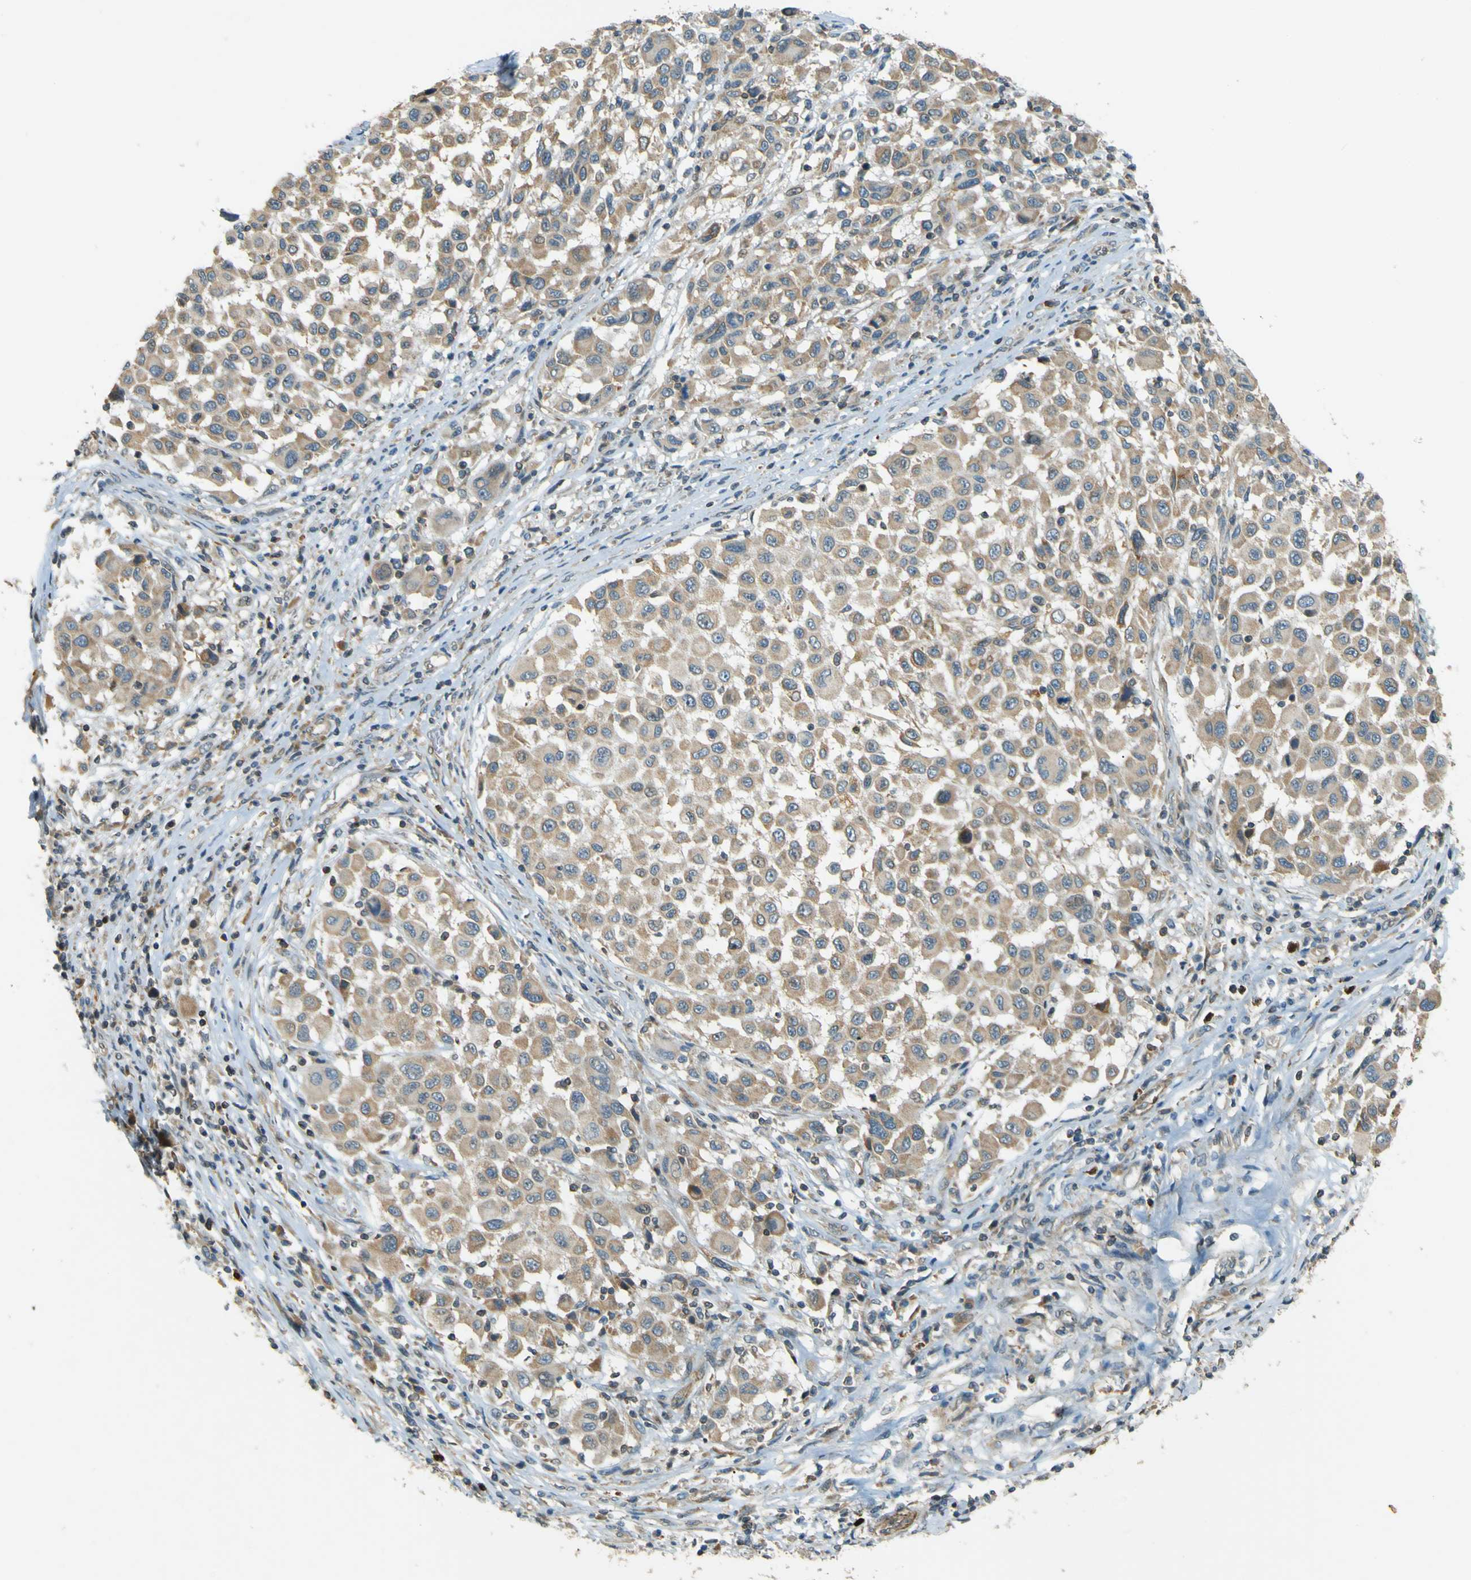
{"staining": {"intensity": "weak", "quantity": ">75%", "location": "cytoplasmic/membranous"}, "tissue": "melanoma", "cell_type": "Tumor cells", "image_type": "cancer", "snomed": [{"axis": "morphology", "description": "Malignant melanoma, Metastatic site"}, {"axis": "topography", "description": "Lymph node"}], "caption": "Immunohistochemistry (DAB (3,3'-diaminobenzidine)) staining of melanoma reveals weak cytoplasmic/membranous protein expression in about >75% of tumor cells.", "gene": "LPCAT1", "patient": {"sex": "male", "age": 61}}